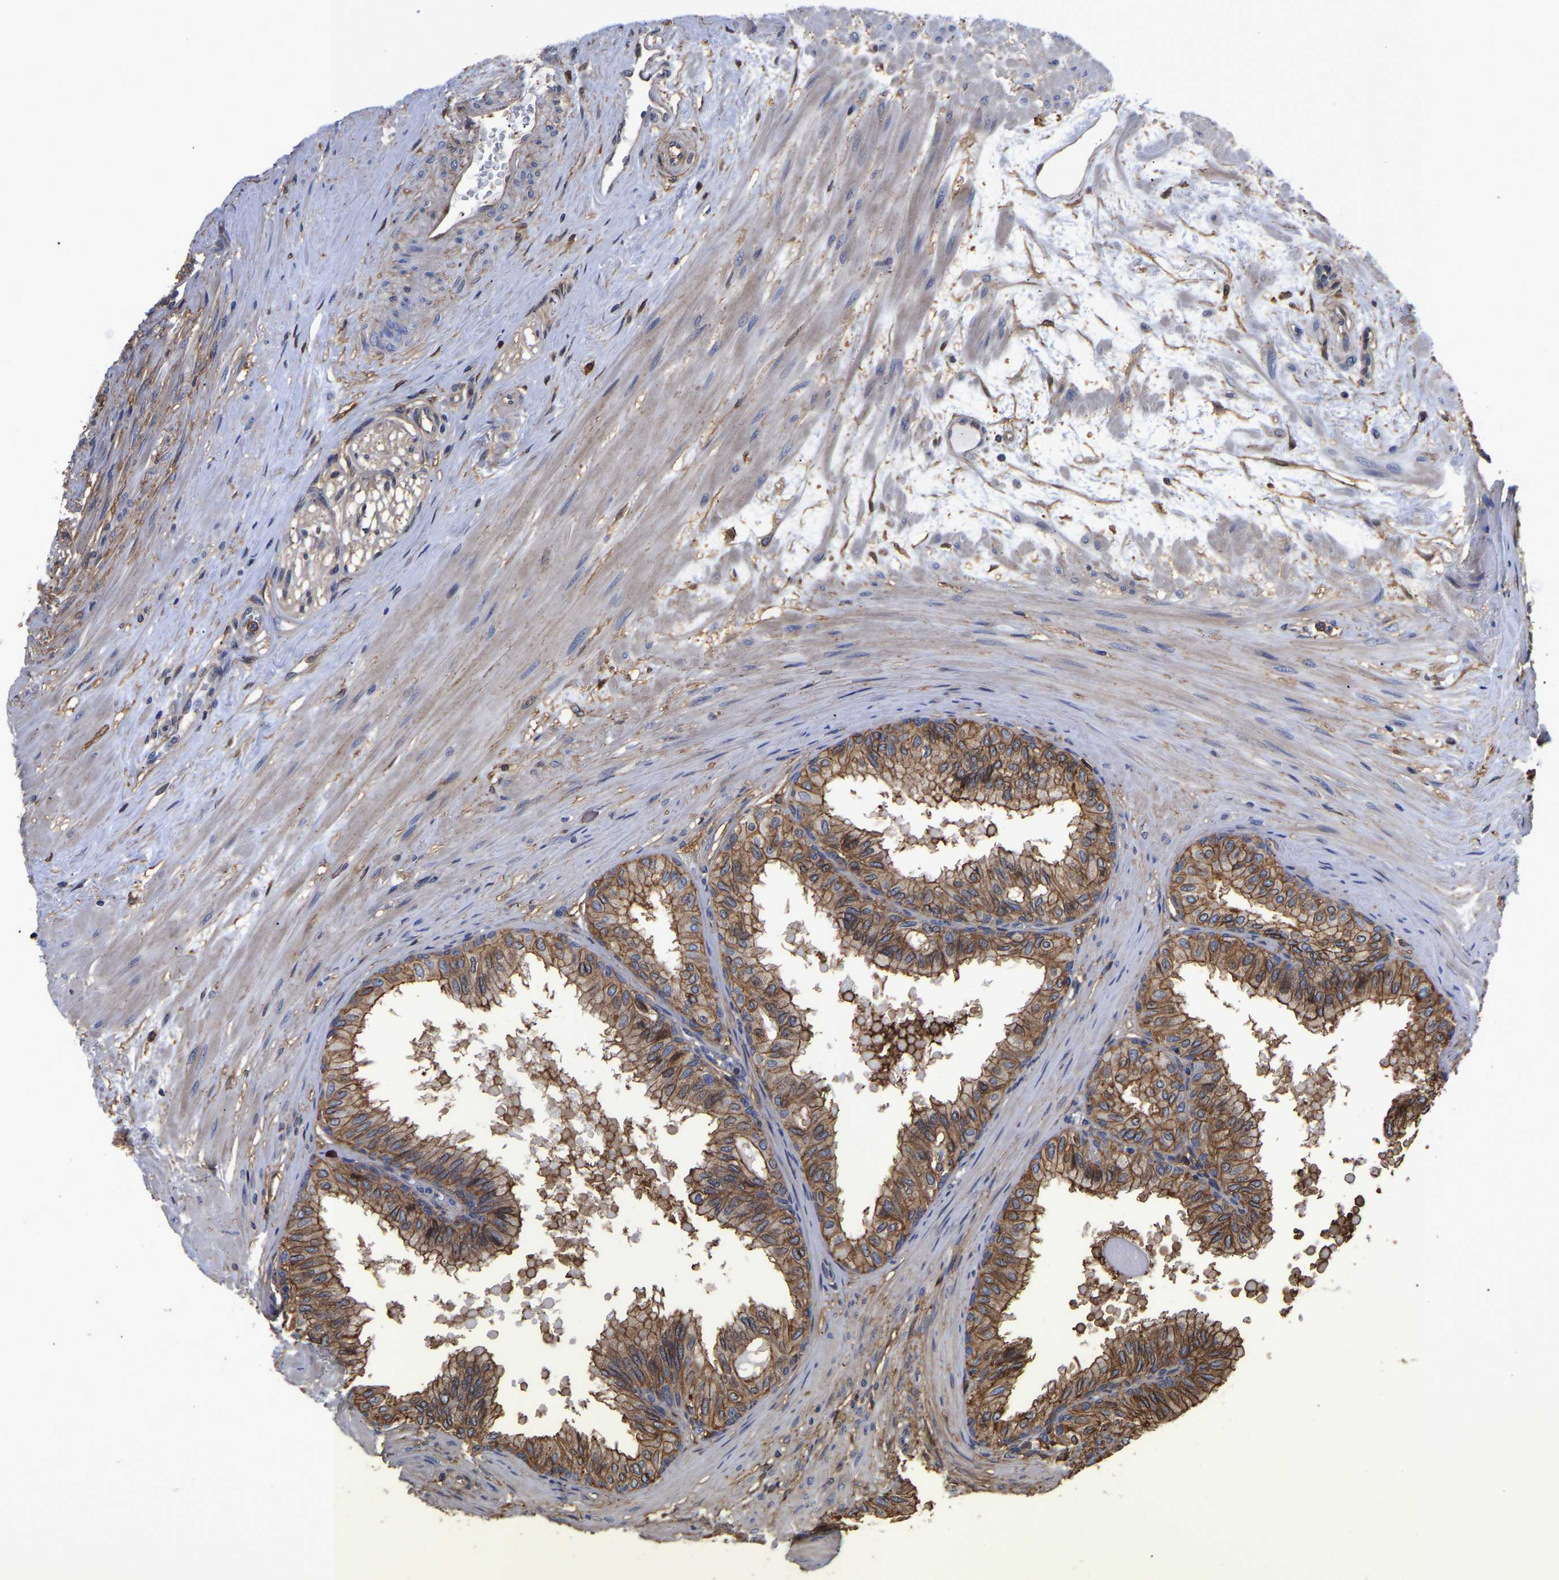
{"staining": {"intensity": "moderate", "quantity": ">75%", "location": "cytoplasmic/membranous"}, "tissue": "seminal vesicle", "cell_type": "Glandular cells", "image_type": "normal", "snomed": [{"axis": "morphology", "description": "Normal tissue, NOS"}, {"axis": "topography", "description": "Prostate"}, {"axis": "topography", "description": "Seminal veicle"}], "caption": "DAB immunohistochemical staining of unremarkable seminal vesicle reveals moderate cytoplasmic/membranous protein positivity in approximately >75% of glandular cells. Ihc stains the protein of interest in brown and the nuclei are stained blue.", "gene": "LIF", "patient": {"sex": "male", "age": 60}}